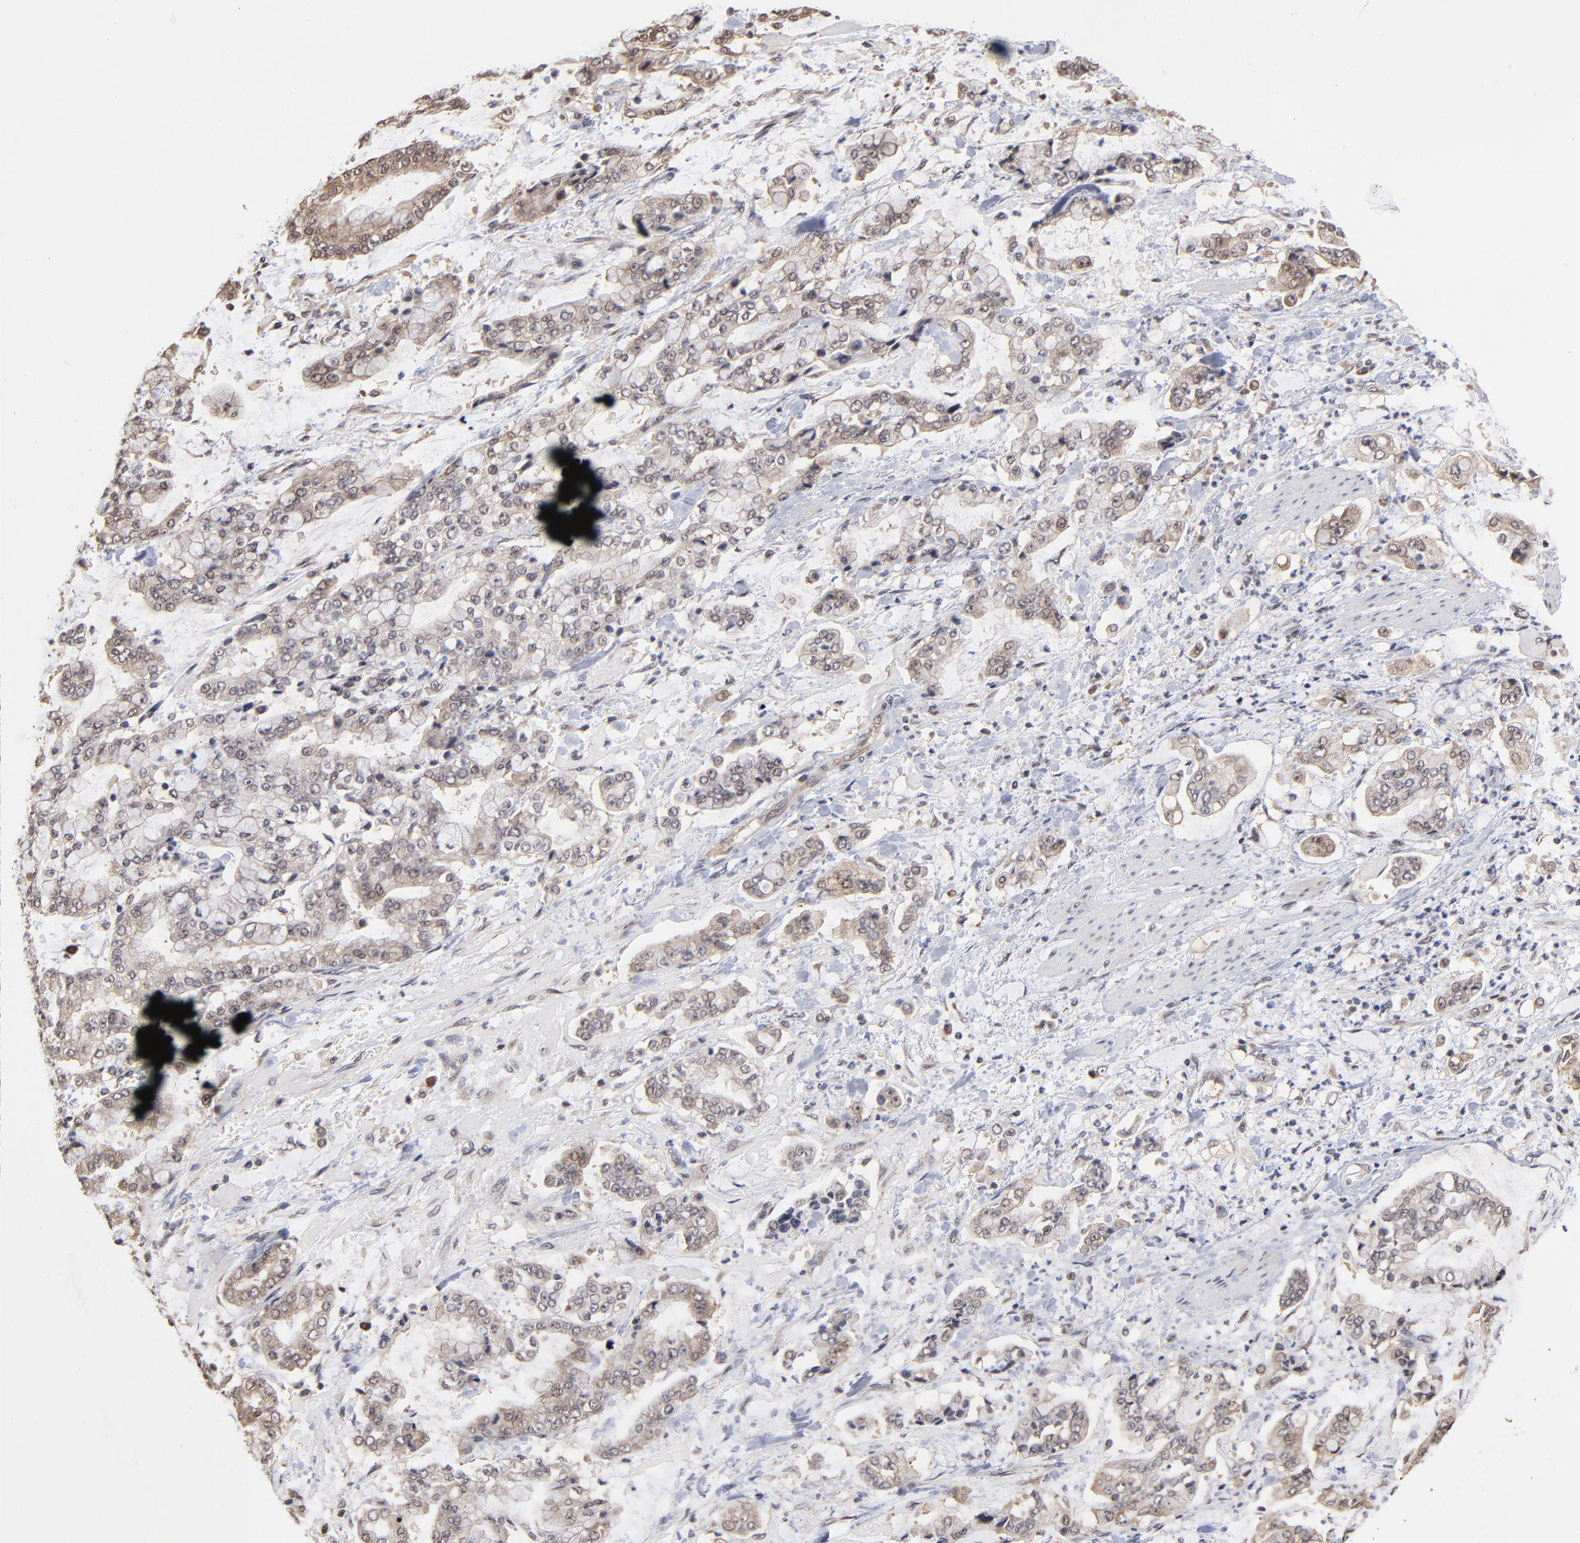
{"staining": {"intensity": "weak", "quantity": "<25%", "location": "cytoplasmic/membranous,nuclear"}, "tissue": "stomach cancer", "cell_type": "Tumor cells", "image_type": "cancer", "snomed": [{"axis": "morphology", "description": "Normal tissue, NOS"}, {"axis": "morphology", "description": "Adenocarcinoma, NOS"}, {"axis": "topography", "description": "Stomach, upper"}, {"axis": "topography", "description": "Stomach"}], "caption": "Immunohistochemistry image of neoplastic tissue: stomach adenocarcinoma stained with DAB (3,3'-diaminobenzidine) shows no significant protein positivity in tumor cells. (DAB immunohistochemistry (IHC) visualized using brightfield microscopy, high magnification).", "gene": "BRPF1", "patient": {"sex": "male", "age": 76}}